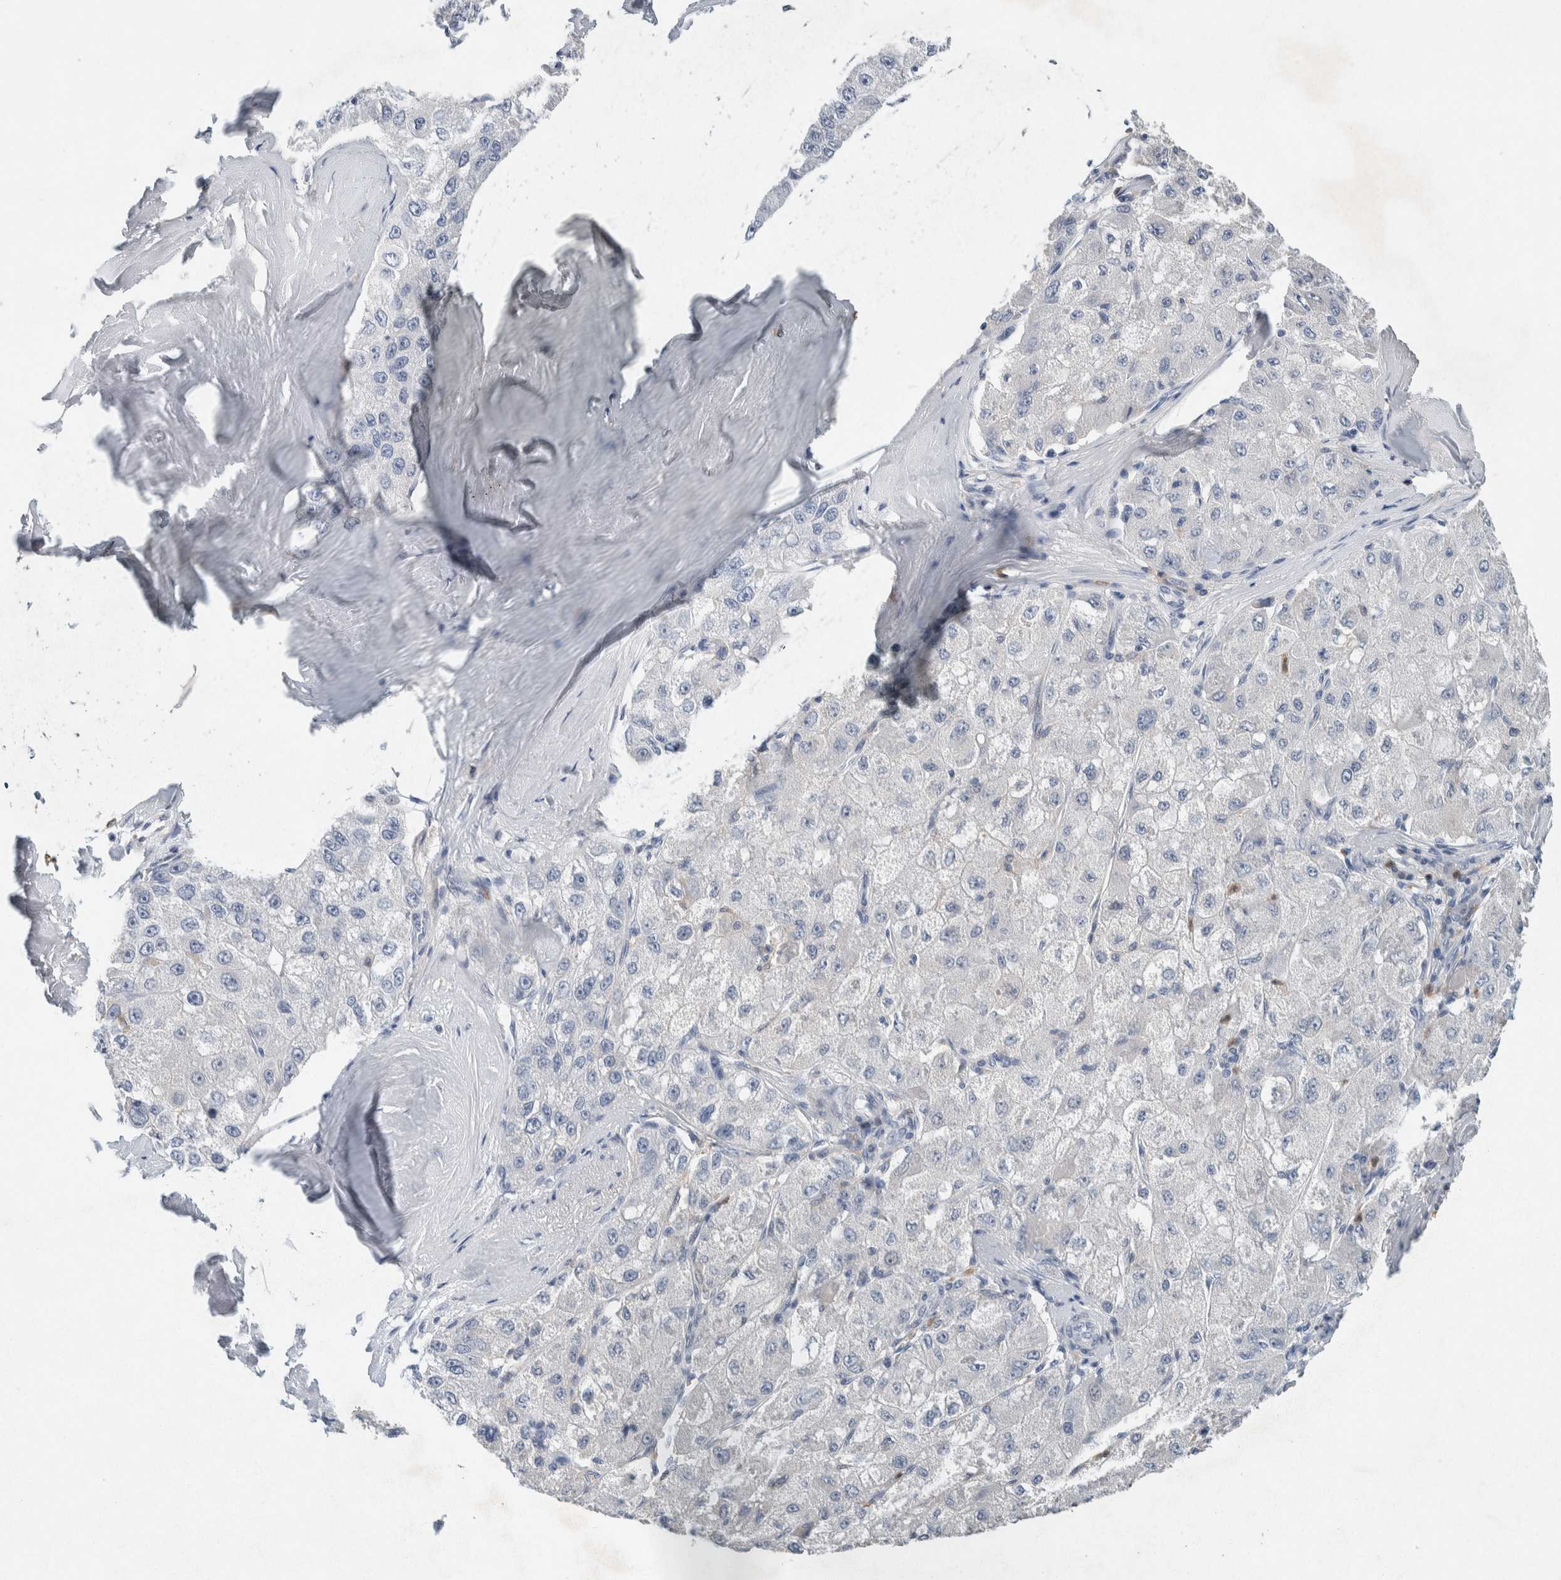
{"staining": {"intensity": "negative", "quantity": "none", "location": "none"}, "tissue": "liver cancer", "cell_type": "Tumor cells", "image_type": "cancer", "snomed": [{"axis": "morphology", "description": "Carcinoma, Hepatocellular, NOS"}, {"axis": "topography", "description": "Liver"}], "caption": "Liver hepatocellular carcinoma stained for a protein using IHC displays no staining tumor cells.", "gene": "NCF2", "patient": {"sex": "male", "age": 80}}